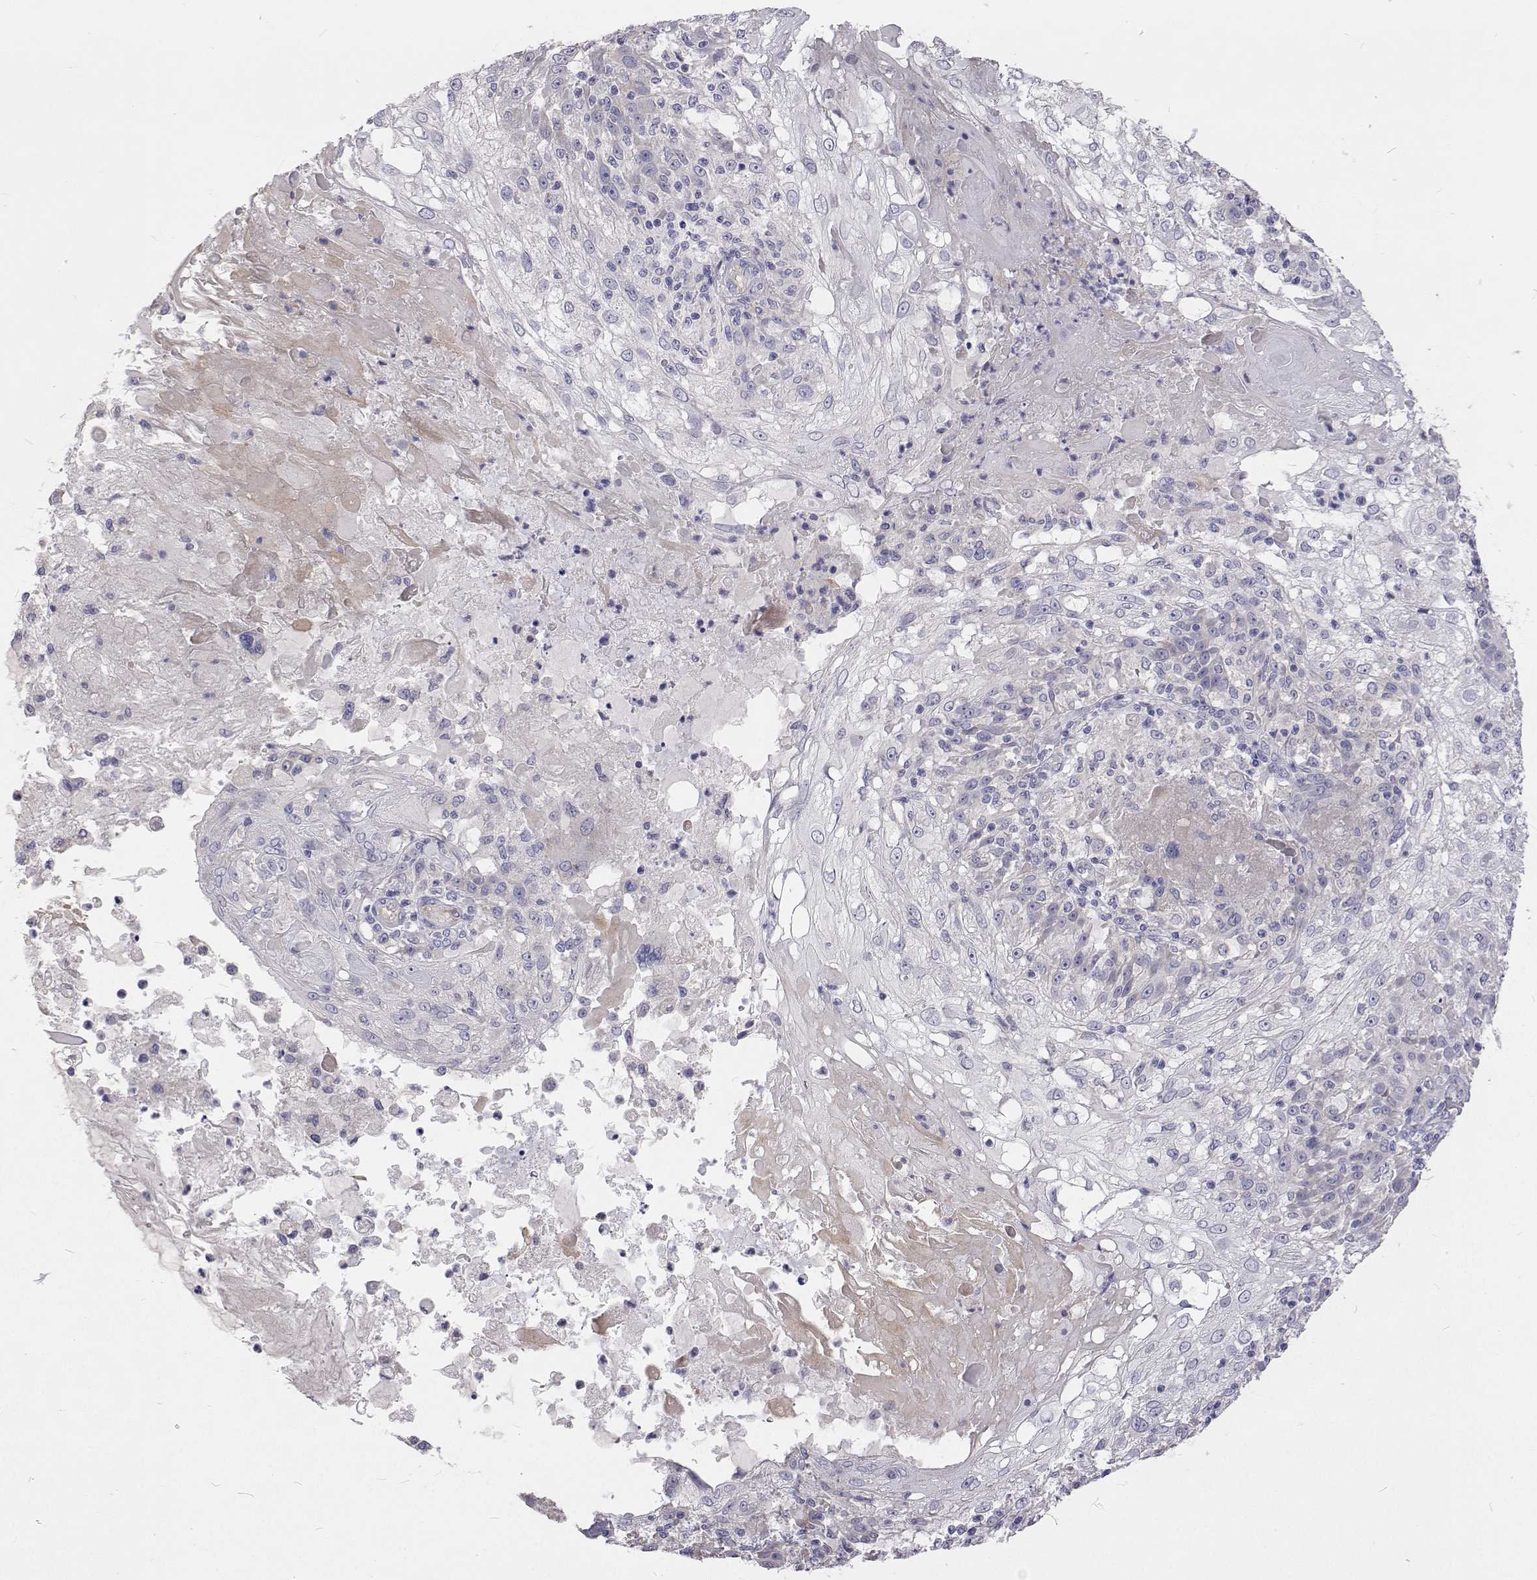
{"staining": {"intensity": "negative", "quantity": "none", "location": "none"}, "tissue": "skin cancer", "cell_type": "Tumor cells", "image_type": "cancer", "snomed": [{"axis": "morphology", "description": "Normal tissue, NOS"}, {"axis": "morphology", "description": "Squamous cell carcinoma, NOS"}, {"axis": "topography", "description": "Skin"}], "caption": "High power microscopy image of an IHC photomicrograph of squamous cell carcinoma (skin), revealing no significant staining in tumor cells. (Immunohistochemistry, brightfield microscopy, high magnification).", "gene": "NPR3", "patient": {"sex": "female", "age": 83}}